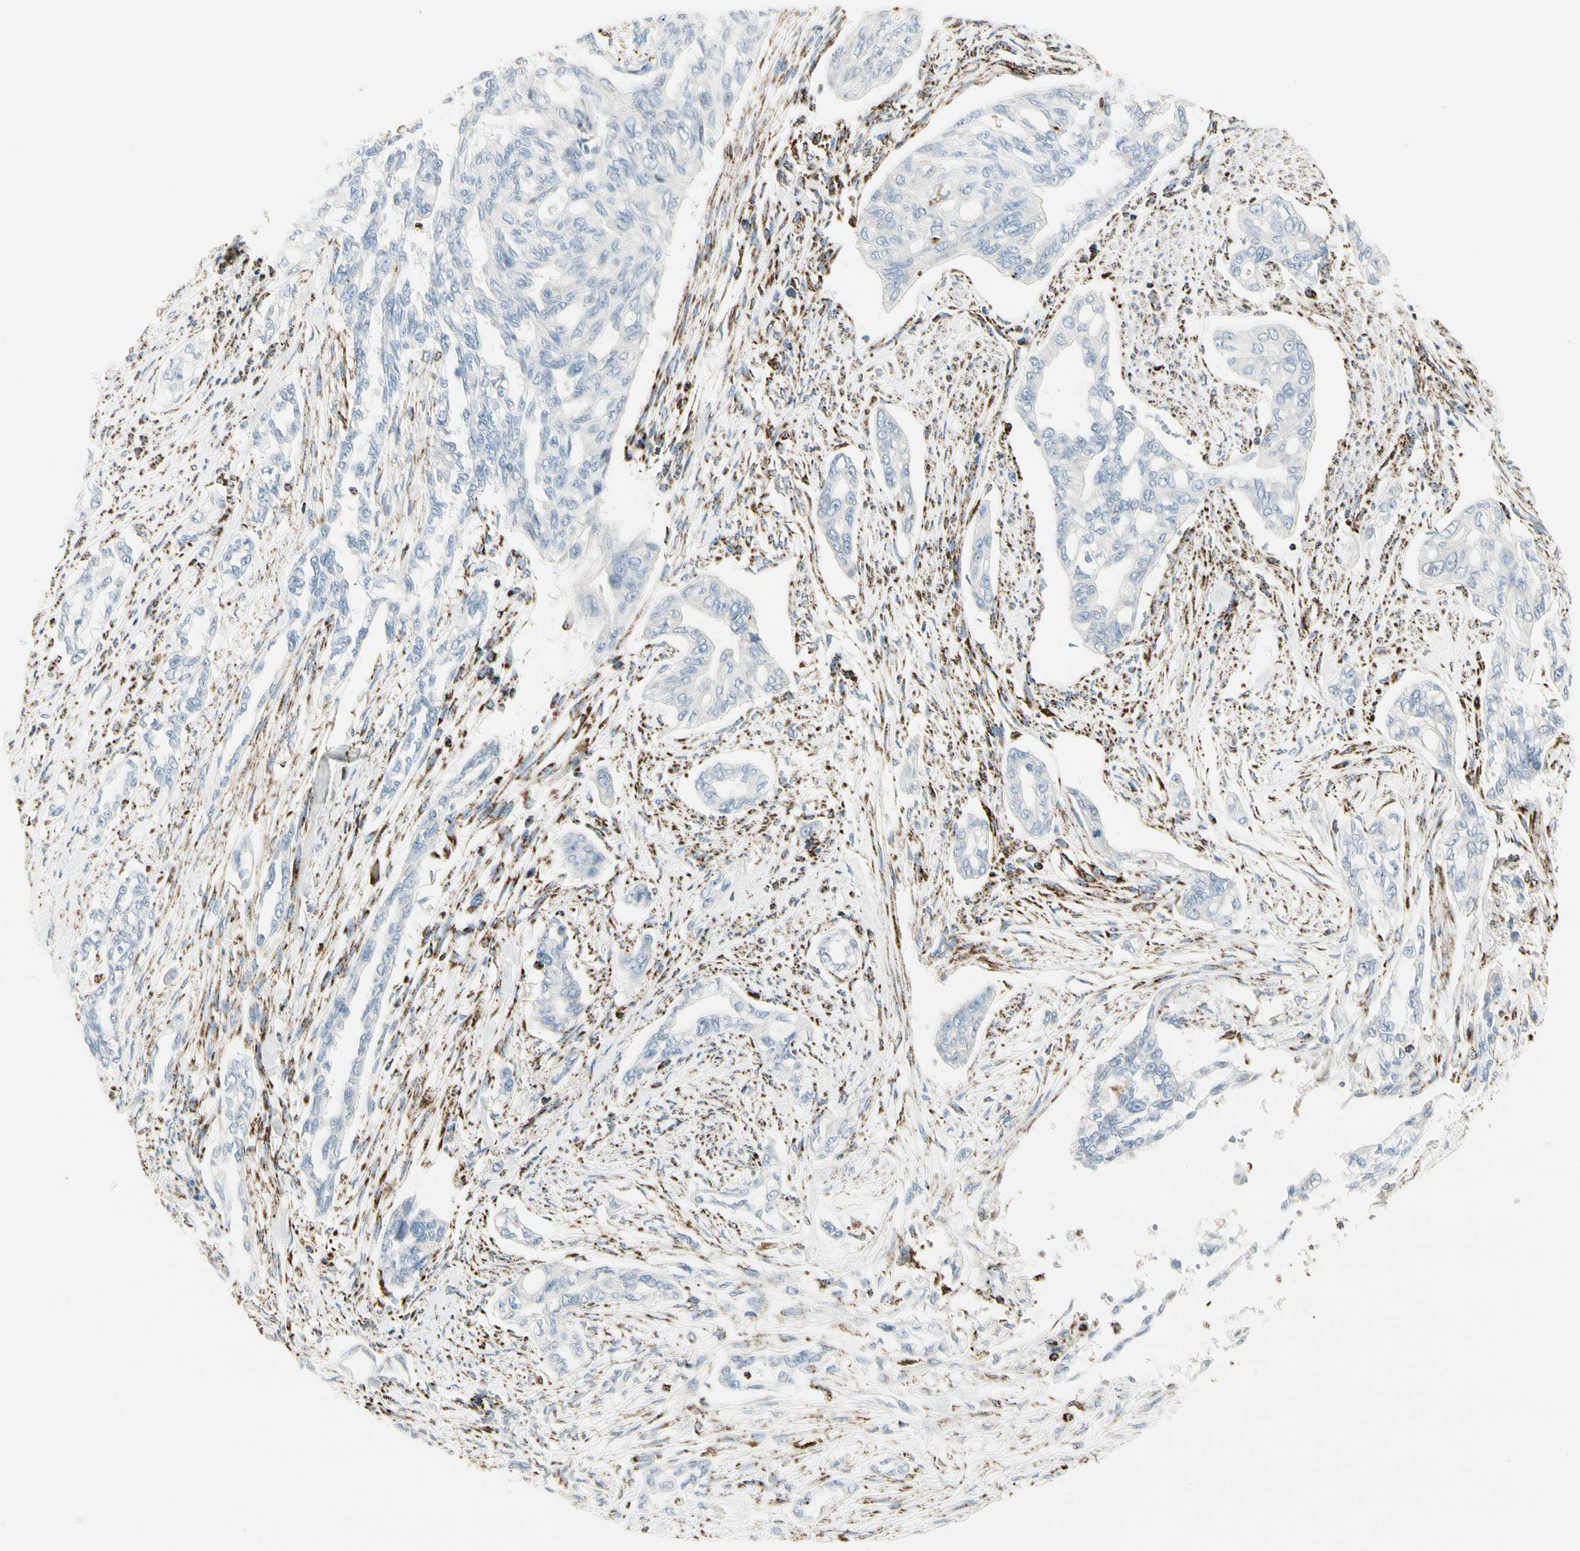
{"staining": {"intensity": "negative", "quantity": "none", "location": "none"}, "tissue": "pancreatic cancer", "cell_type": "Tumor cells", "image_type": "cancer", "snomed": [{"axis": "morphology", "description": "Normal tissue, NOS"}, {"axis": "topography", "description": "Pancreas"}], "caption": "This is a photomicrograph of IHC staining of pancreatic cancer, which shows no positivity in tumor cells.", "gene": "ME2", "patient": {"sex": "male", "age": 42}}